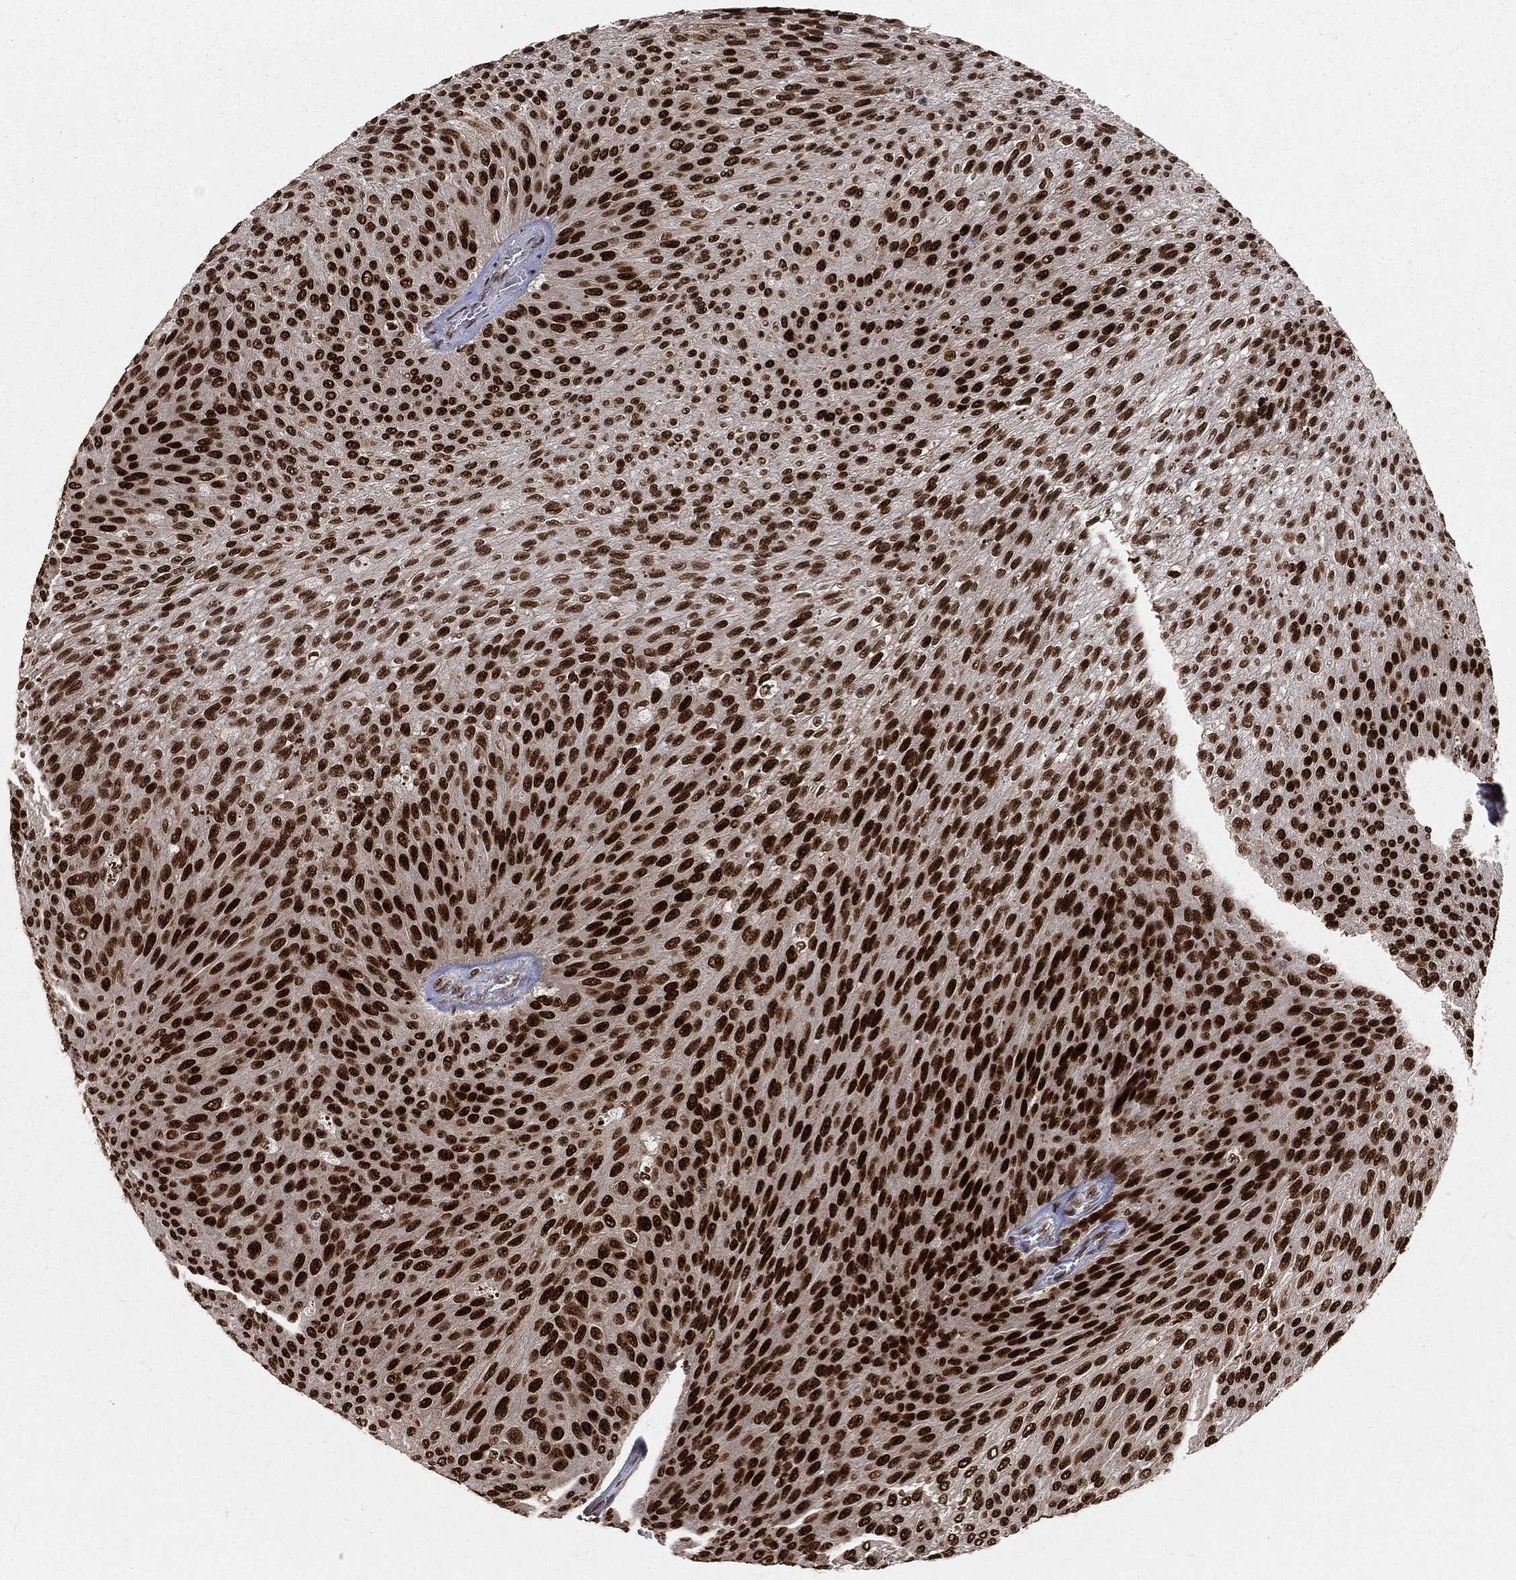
{"staining": {"intensity": "strong", "quantity": ">75%", "location": "nuclear"}, "tissue": "urothelial cancer", "cell_type": "Tumor cells", "image_type": "cancer", "snomed": [{"axis": "morphology", "description": "Urothelial carcinoma, Low grade"}, {"axis": "topography", "description": "Ureter, NOS"}, {"axis": "topography", "description": "Urinary bladder"}], "caption": "Strong nuclear protein staining is present in about >75% of tumor cells in urothelial cancer.", "gene": "POLB", "patient": {"sex": "male", "age": 78}}